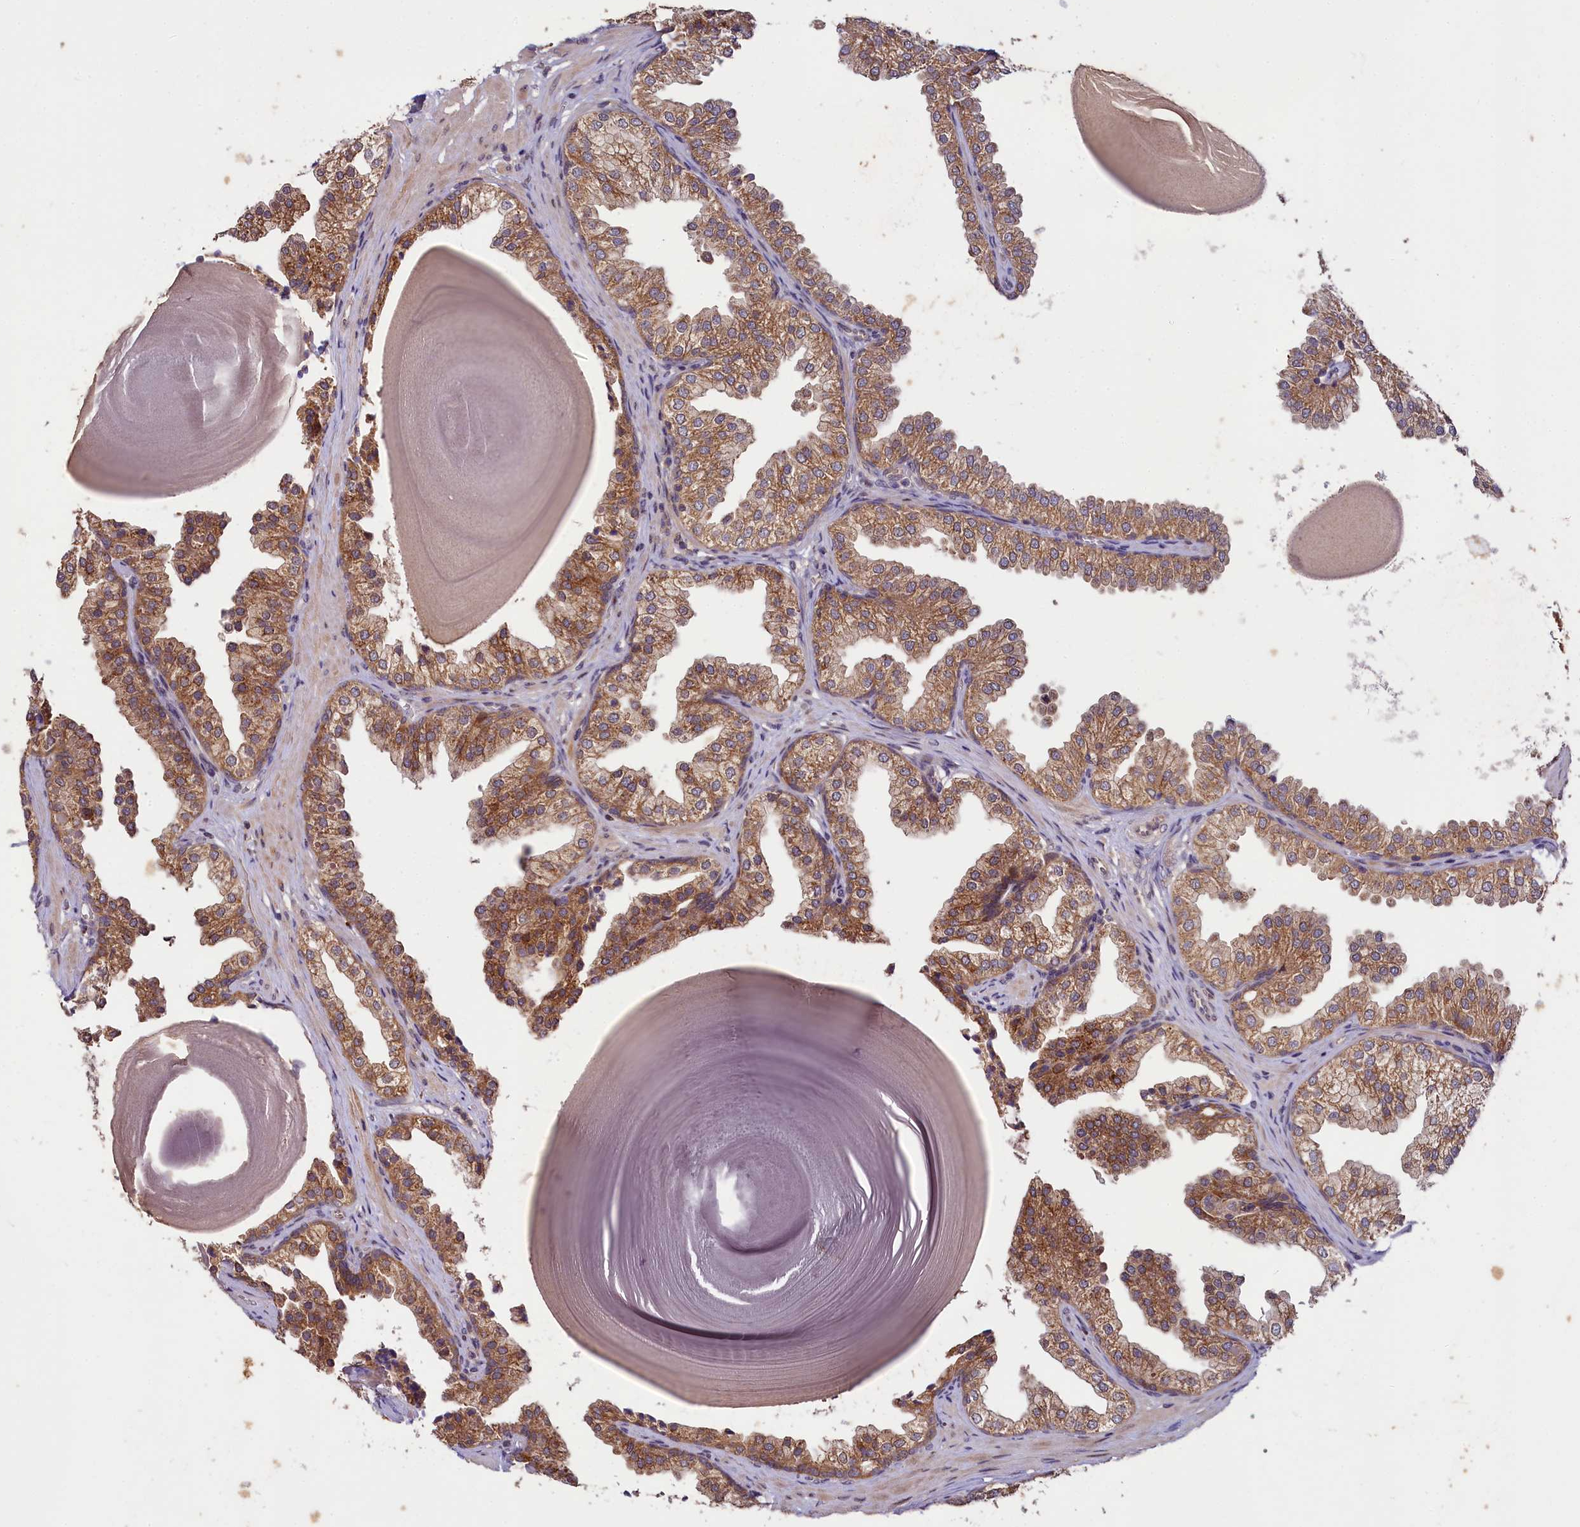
{"staining": {"intensity": "moderate", "quantity": ">75%", "location": "cytoplasmic/membranous"}, "tissue": "prostate", "cell_type": "Glandular cells", "image_type": "normal", "snomed": [{"axis": "morphology", "description": "Normal tissue, NOS"}, {"axis": "topography", "description": "Prostate"}], "caption": "Protein staining of normal prostate demonstrates moderate cytoplasmic/membranous positivity in approximately >75% of glandular cells. (DAB (3,3'-diaminobenzidine) IHC, brown staining for protein, blue staining for nuclei).", "gene": "TMEM39A", "patient": {"sex": "male", "age": 48}}